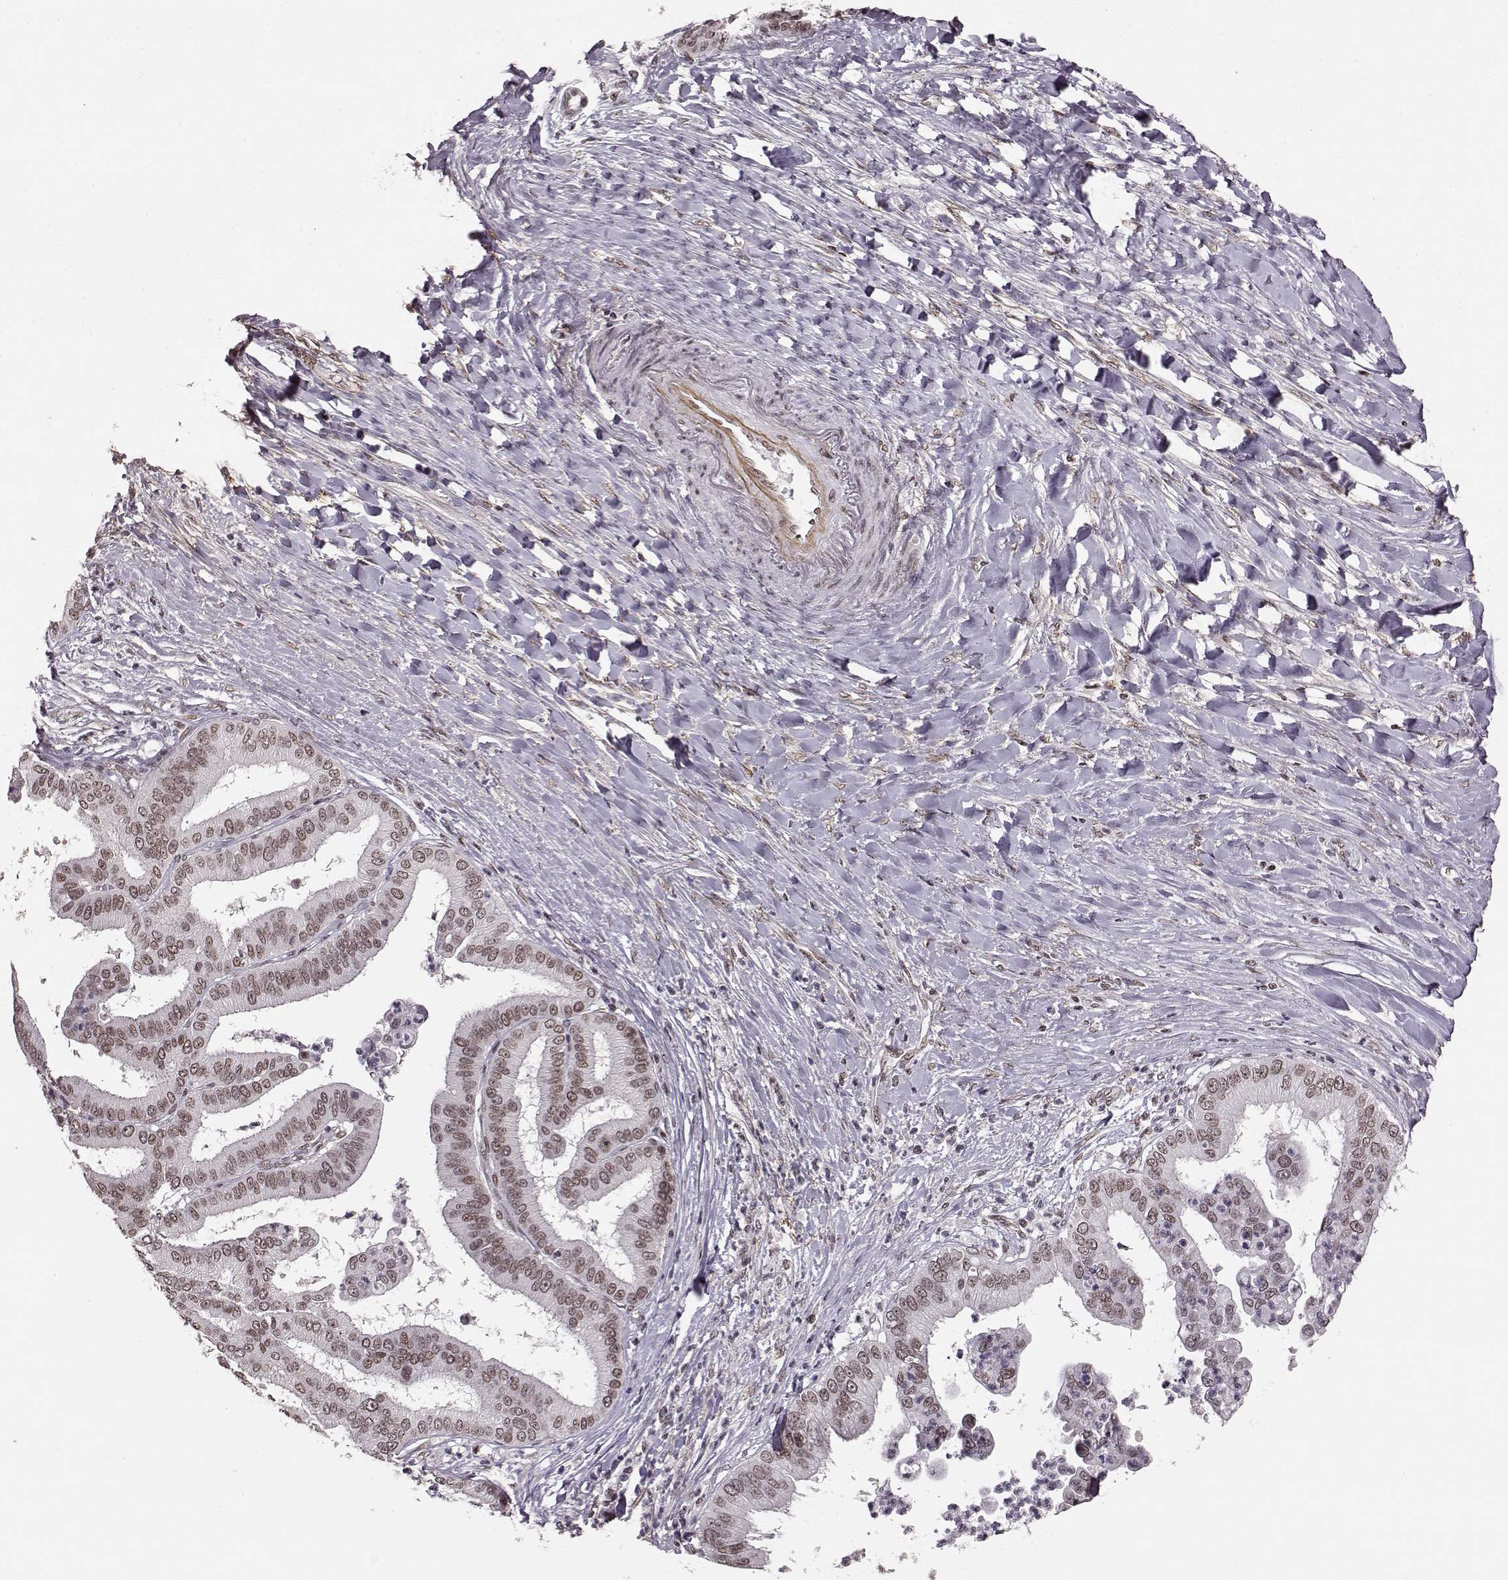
{"staining": {"intensity": "weak", "quantity": ">75%", "location": "nuclear"}, "tissue": "liver cancer", "cell_type": "Tumor cells", "image_type": "cancer", "snomed": [{"axis": "morphology", "description": "Cholangiocarcinoma"}, {"axis": "topography", "description": "Liver"}], "caption": "High-power microscopy captured an IHC image of liver cancer, revealing weak nuclear expression in about >75% of tumor cells.", "gene": "RRAGD", "patient": {"sex": "female", "age": 54}}